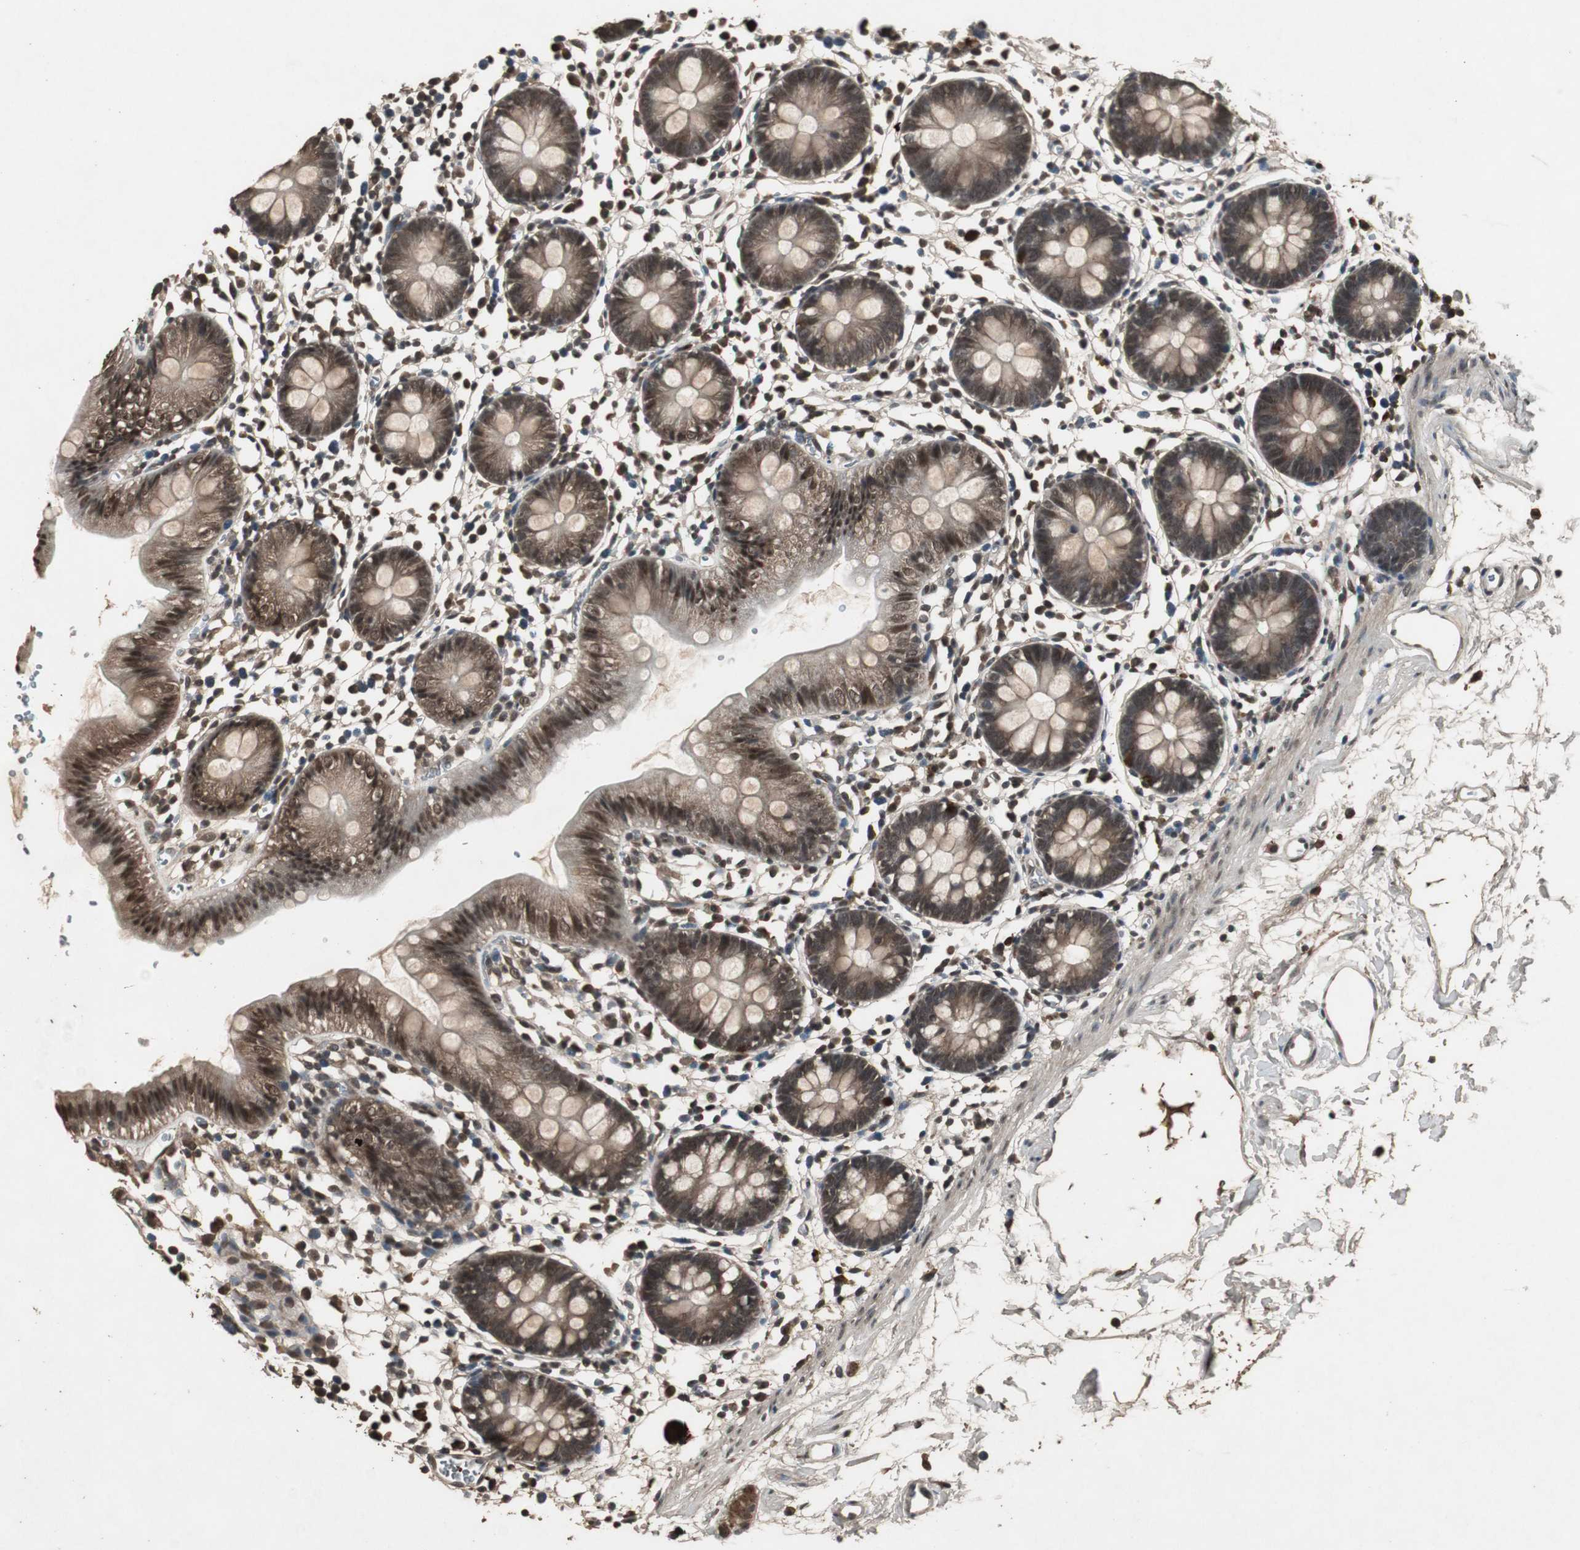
{"staining": {"intensity": "weak", "quantity": "25%-75%", "location": "cytoplasmic/membranous"}, "tissue": "colon", "cell_type": "Endothelial cells", "image_type": "normal", "snomed": [{"axis": "morphology", "description": "Normal tissue, NOS"}, {"axis": "topography", "description": "Colon"}], "caption": "Colon stained with a brown dye demonstrates weak cytoplasmic/membranous positive staining in about 25%-75% of endothelial cells.", "gene": "EMX1", "patient": {"sex": "male", "age": 14}}